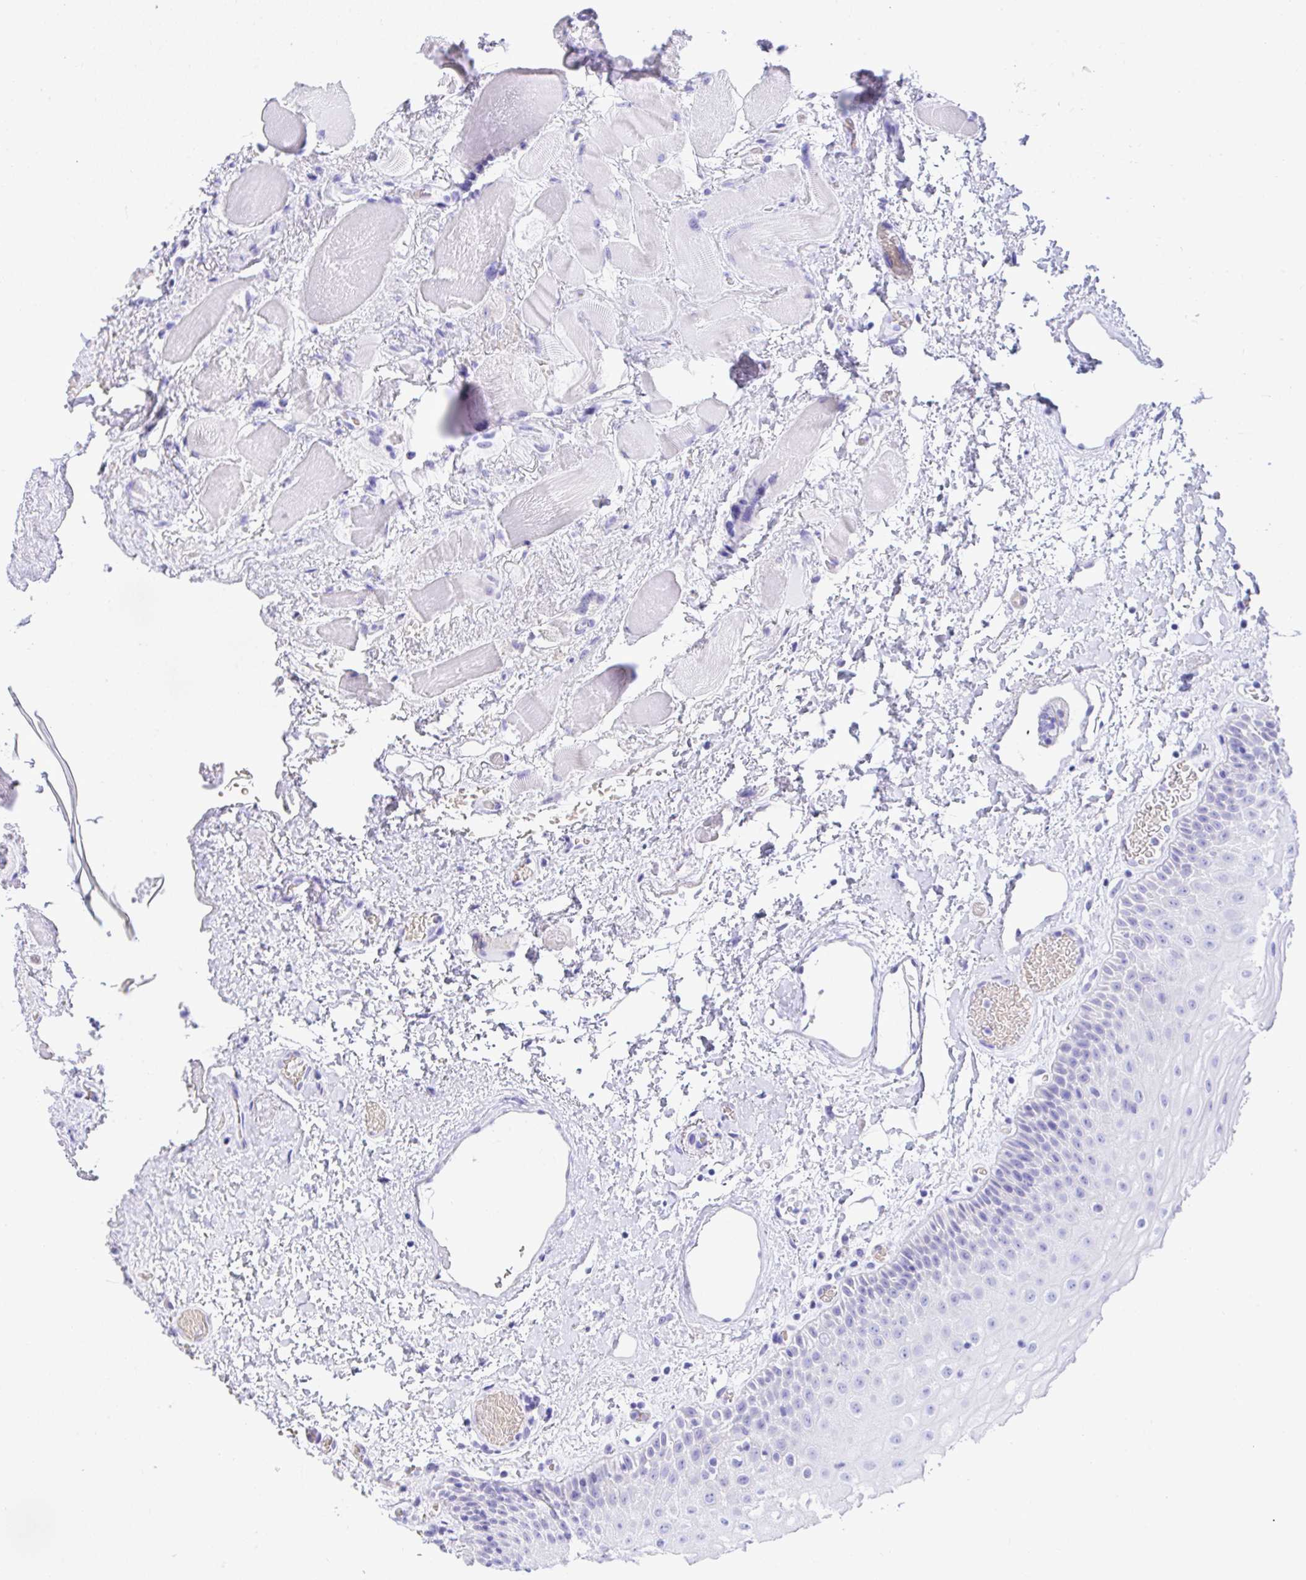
{"staining": {"intensity": "negative", "quantity": "none", "location": "none"}, "tissue": "oral mucosa", "cell_type": "Squamous epithelial cells", "image_type": "normal", "snomed": [{"axis": "morphology", "description": "Normal tissue, NOS"}, {"axis": "topography", "description": "Oral tissue"}], "caption": "Oral mucosa stained for a protein using immunohistochemistry shows no staining squamous epithelial cells.", "gene": "SEL1L2", "patient": {"sex": "female", "age": 82}}